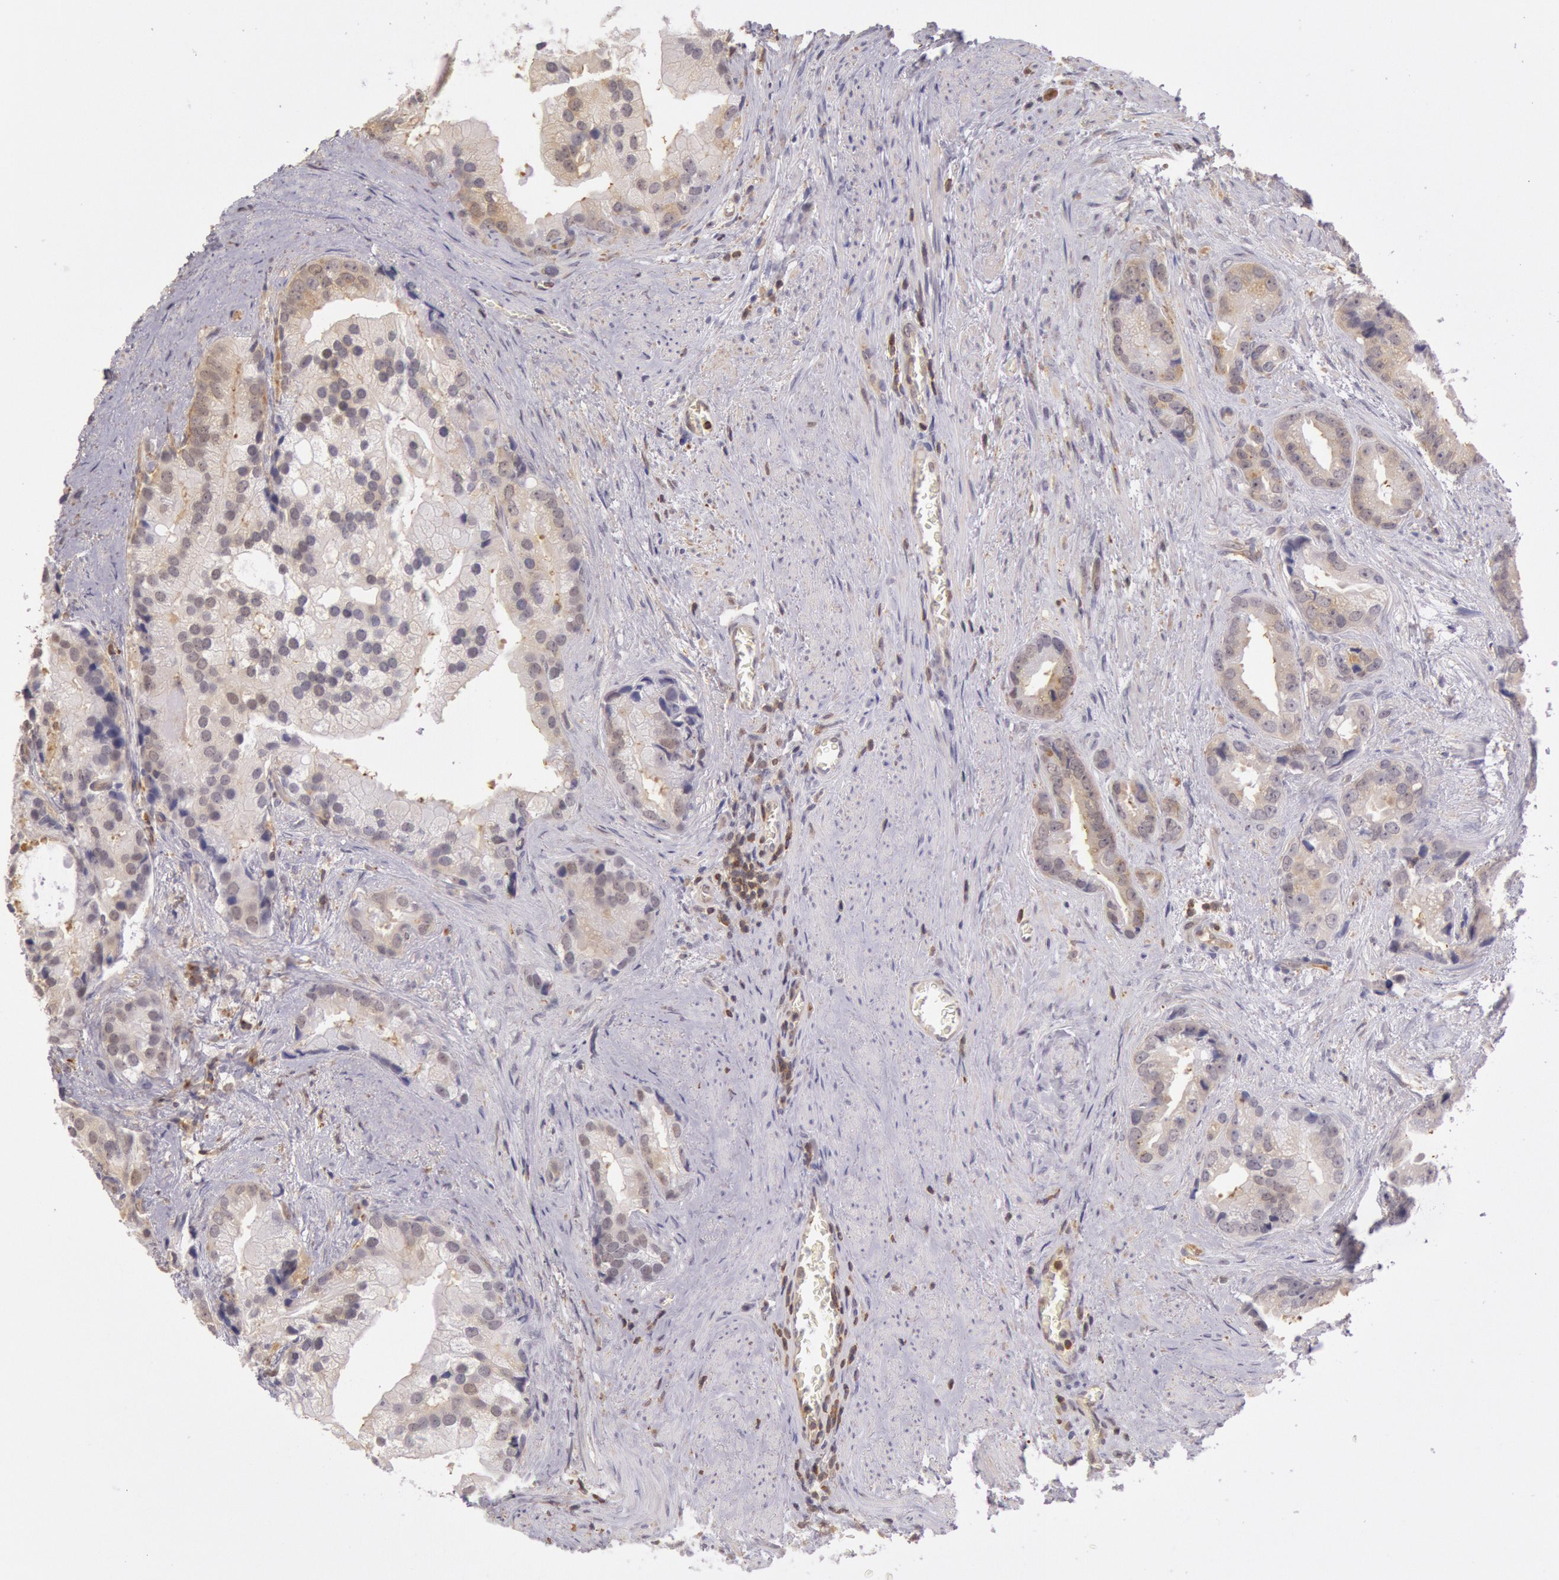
{"staining": {"intensity": "weak", "quantity": "25%-75%", "location": "cytoplasmic/membranous"}, "tissue": "prostate cancer", "cell_type": "Tumor cells", "image_type": "cancer", "snomed": [{"axis": "morphology", "description": "Adenocarcinoma, Low grade"}, {"axis": "topography", "description": "Prostate"}], "caption": "Prostate cancer (adenocarcinoma (low-grade)) stained with a protein marker reveals weak staining in tumor cells.", "gene": "HIF1A", "patient": {"sex": "male", "age": 71}}